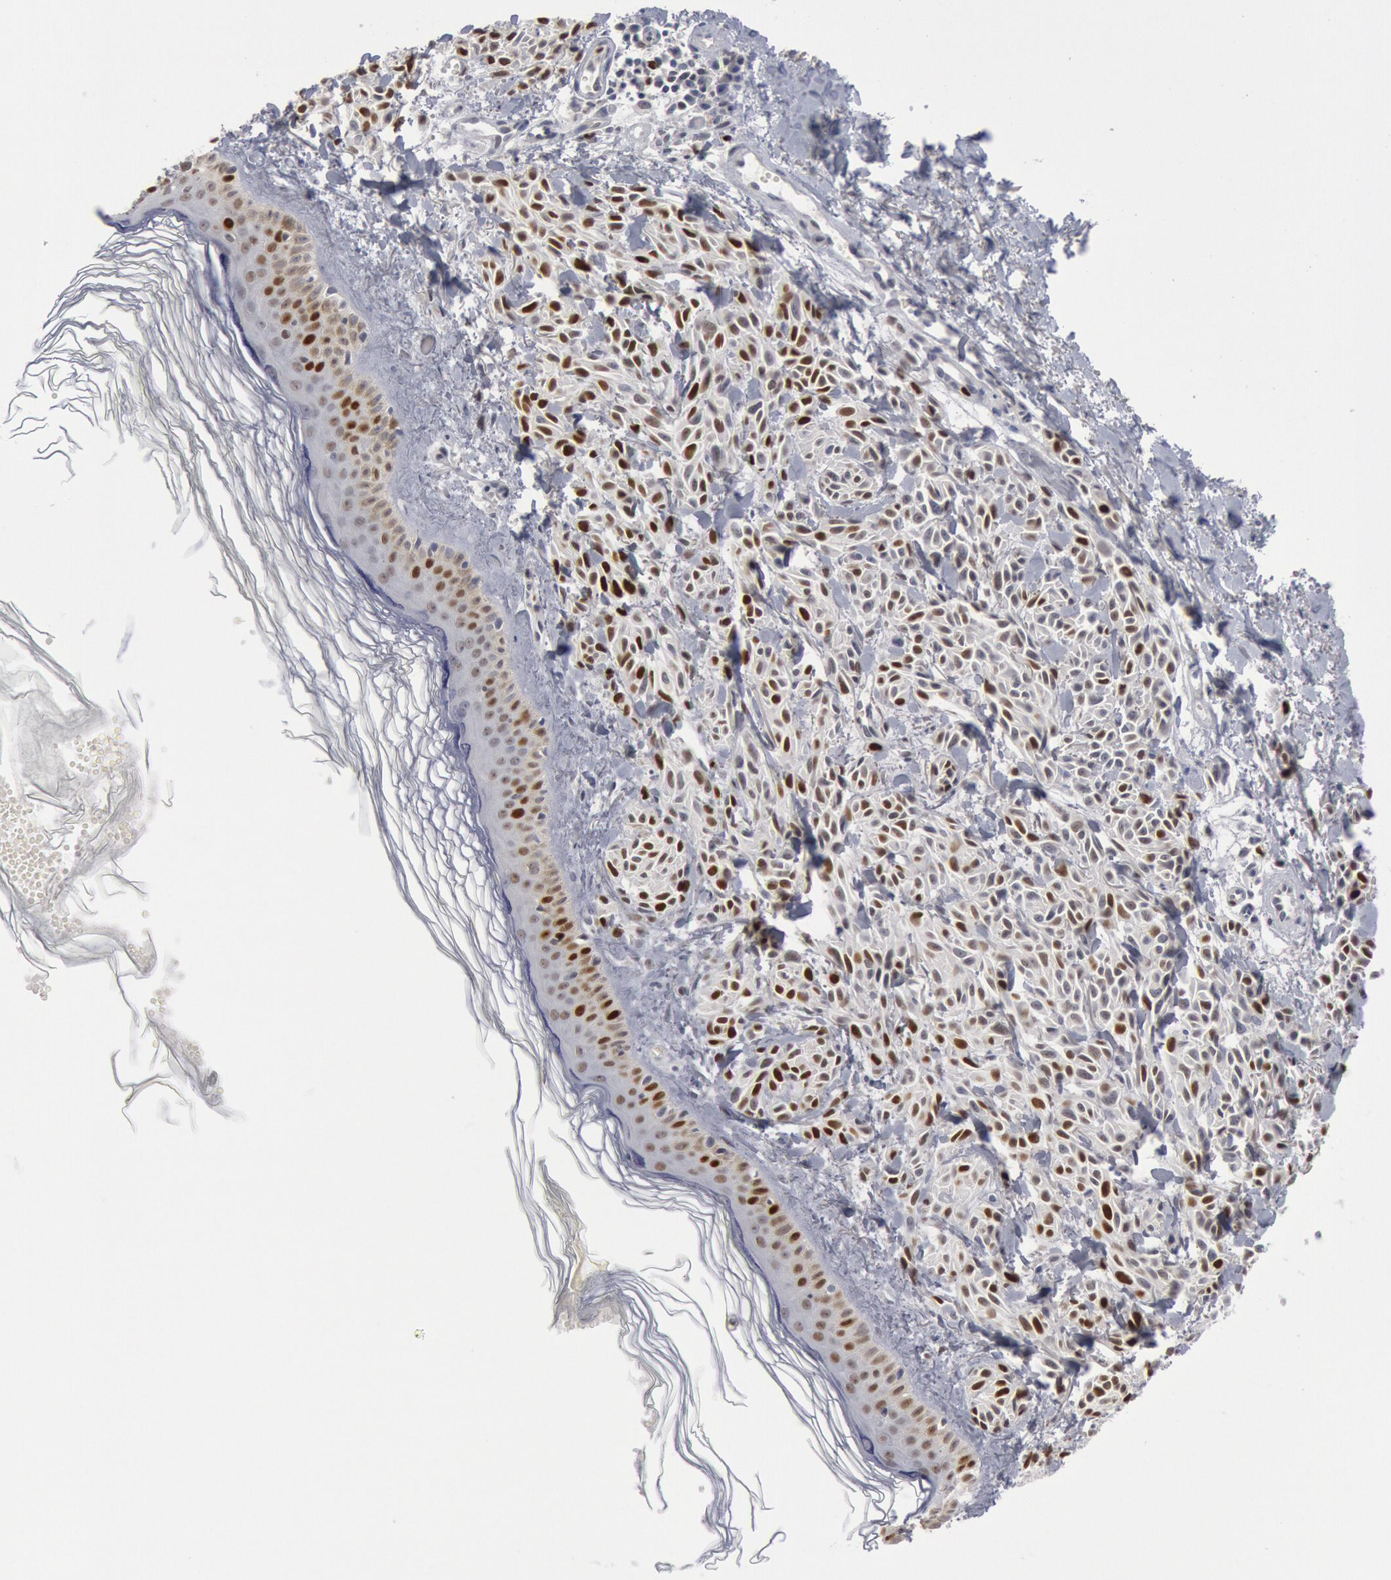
{"staining": {"intensity": "weak", "quantity": "25%-75%", "location": "nuclear"}, "tissue": "melanoma", "cell_type": "Tumor cells", "image_type": "cancer", "snomed": [{"axis": "morphology", "description": "Malignant melanoma, NOS"}, {"axis": "topography", "description": "Skin"}], "caption": "Melanoma stained for a protein shows weak nuclear positivity in tumor cells.", "gene": "WDHD1", "patient": {"sex": "female", "age": 73}}